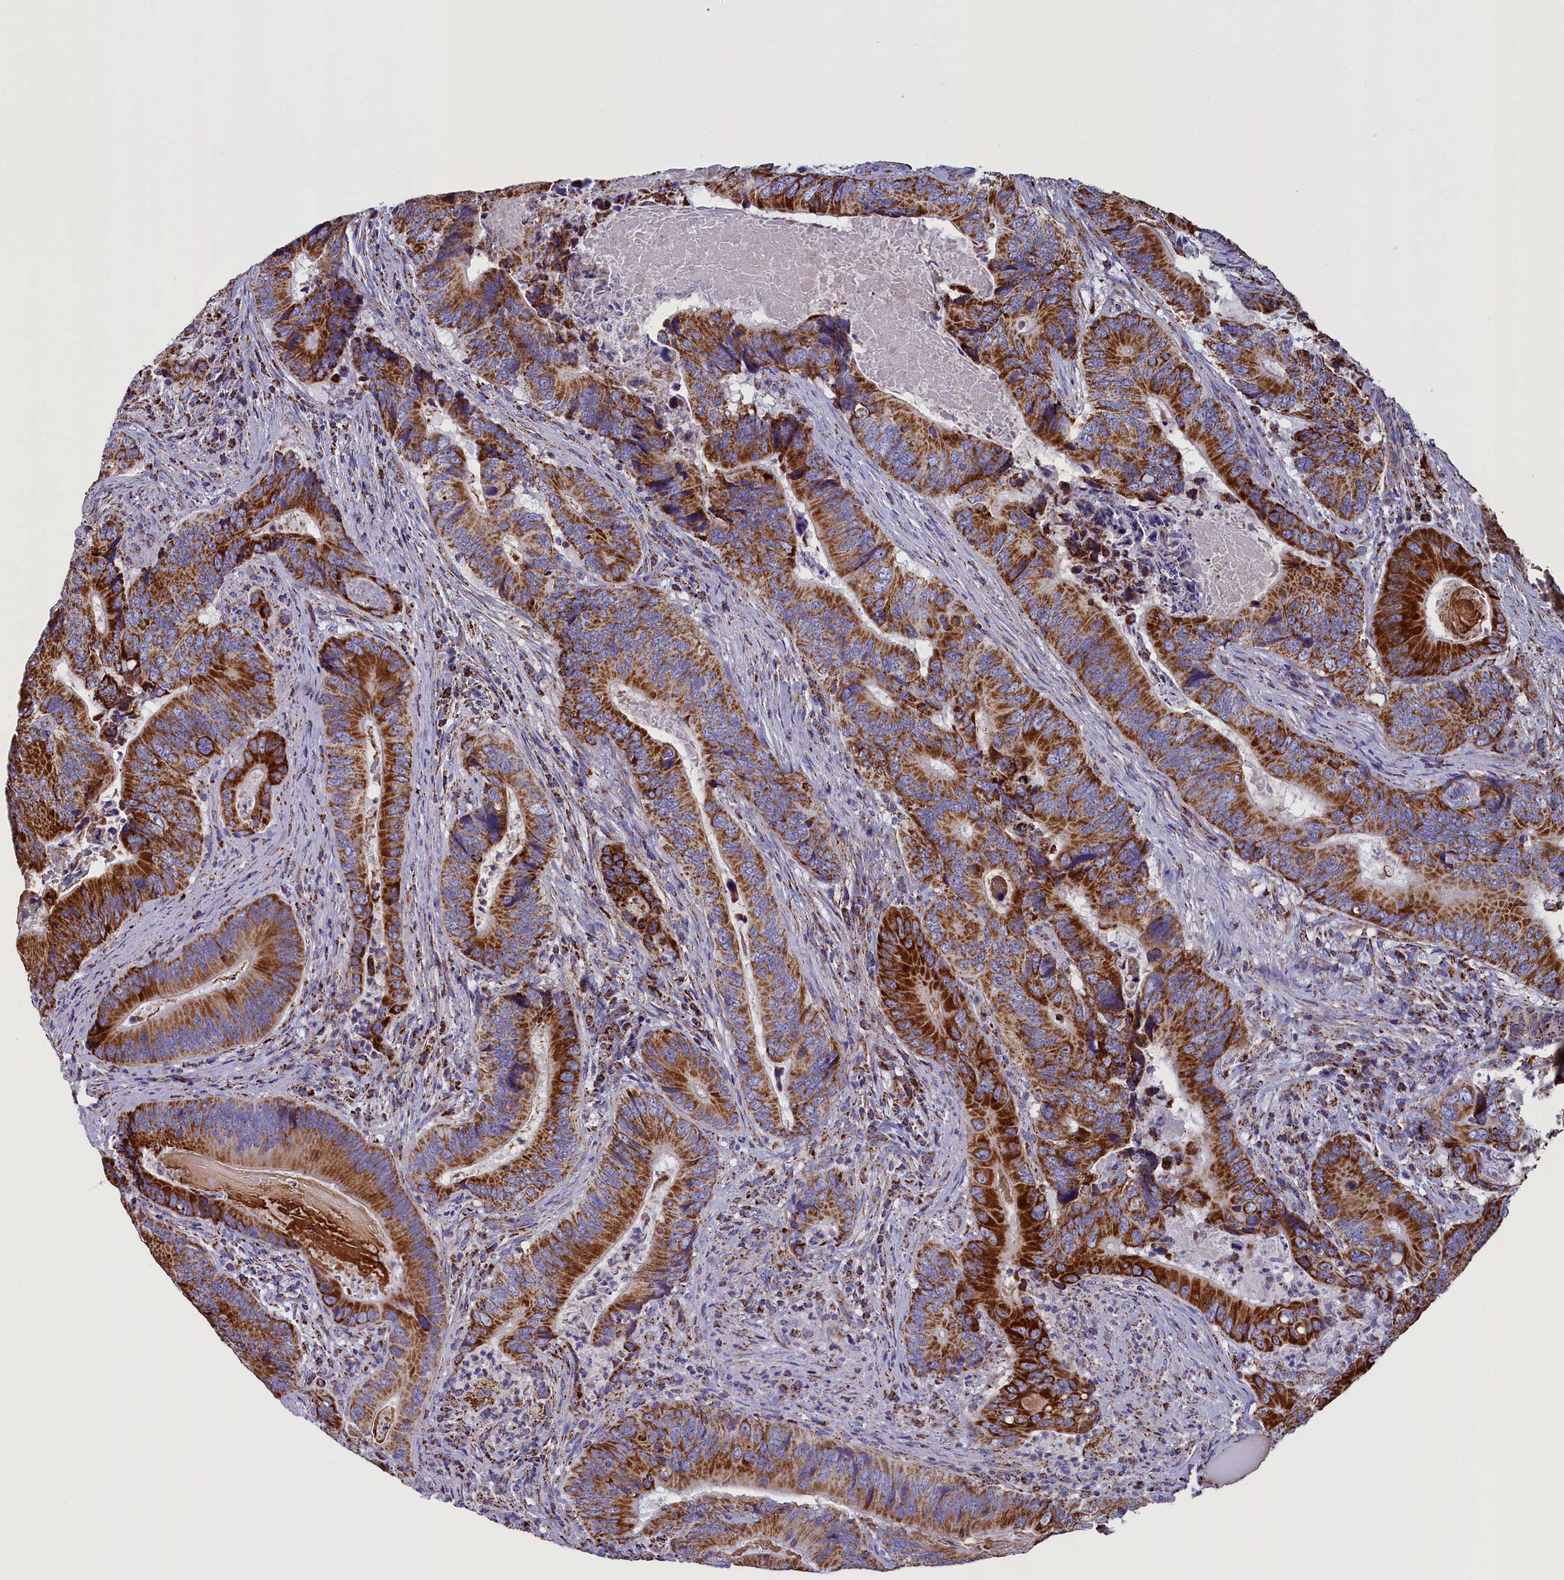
{"staining": {"intensity": "strong", "quantity": ">75%", "location": "cytoplasmic/membranous"}, "tissue": "colorectal cancer", "cell_type": "Tumor cells", "image_type": "cancer", "snomed": [{"axis": "morphology", "description": "Adenocarcinoma, NOS"}, {"axis": "topography", "description": "Colon"}], "caption": "Strong cytoplasmic/membranous protein expression is appreciated in about >75% of tumor cells in adenocarcinoma (colorectal).", "gene": "SLC39A3", "patient": {"sex": "male", "age": 84}}